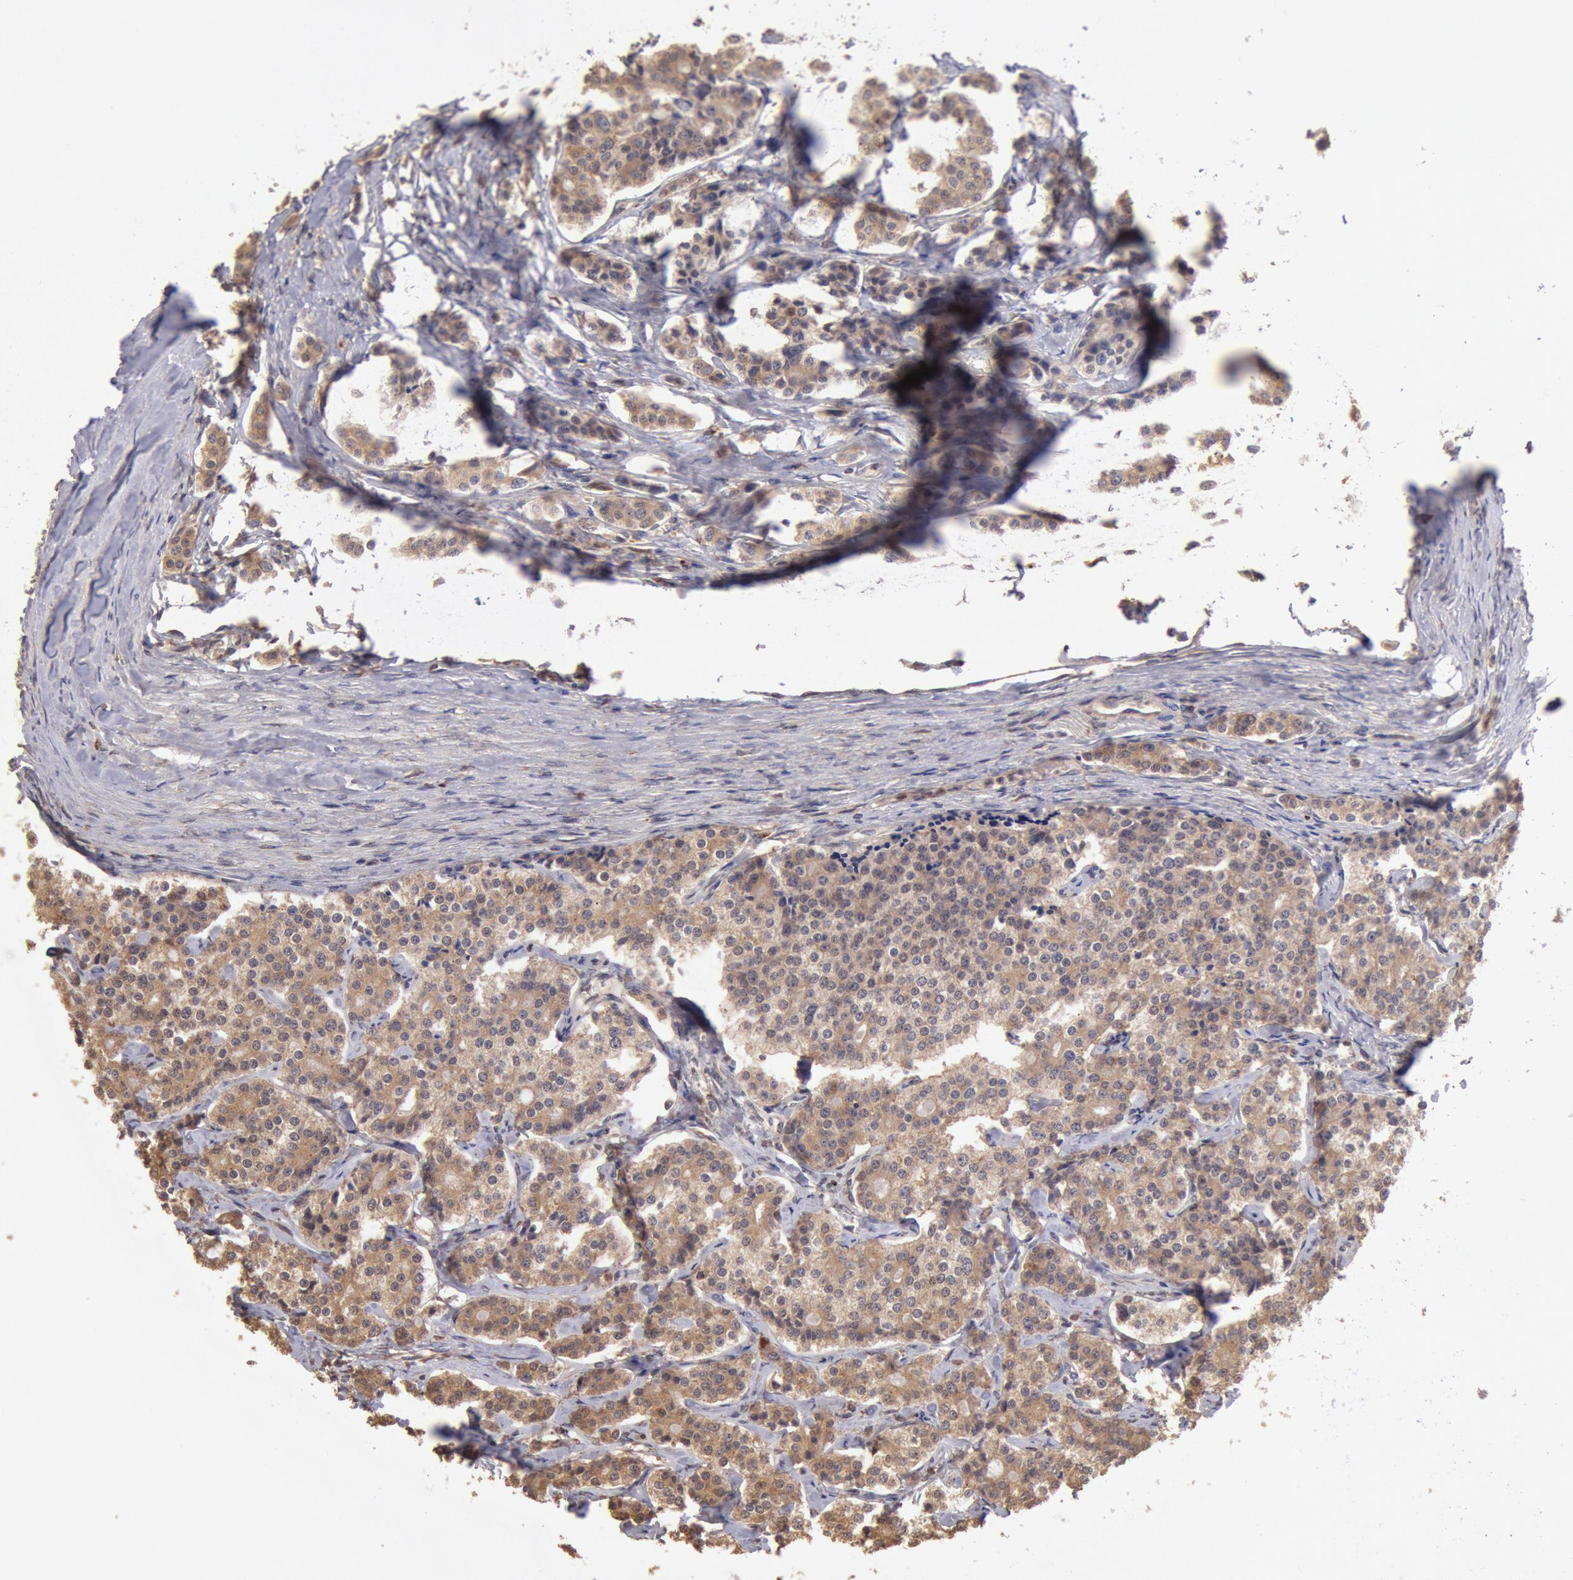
{"staining": {"intensity": "strong", "quantity": ">75%", "location": "cytoplasmic/membranous"}, "tissue": "carcinoid", "cell_type": "Tumor cells", "image_type": "cancer", "snomed": [{"axis": "morphology", "description": "Carcinoid, malignant, NOS"}, {"axis": "topography", "description": "Small intestine"}], "caption": "Immunohistochemical staining of human carcinoid demonstrates strong cytoplasmic/membranous protein expression in about >75% of tumor cells.", "gene": "COMT", "patient": {"sex": "male", "age": 63}}